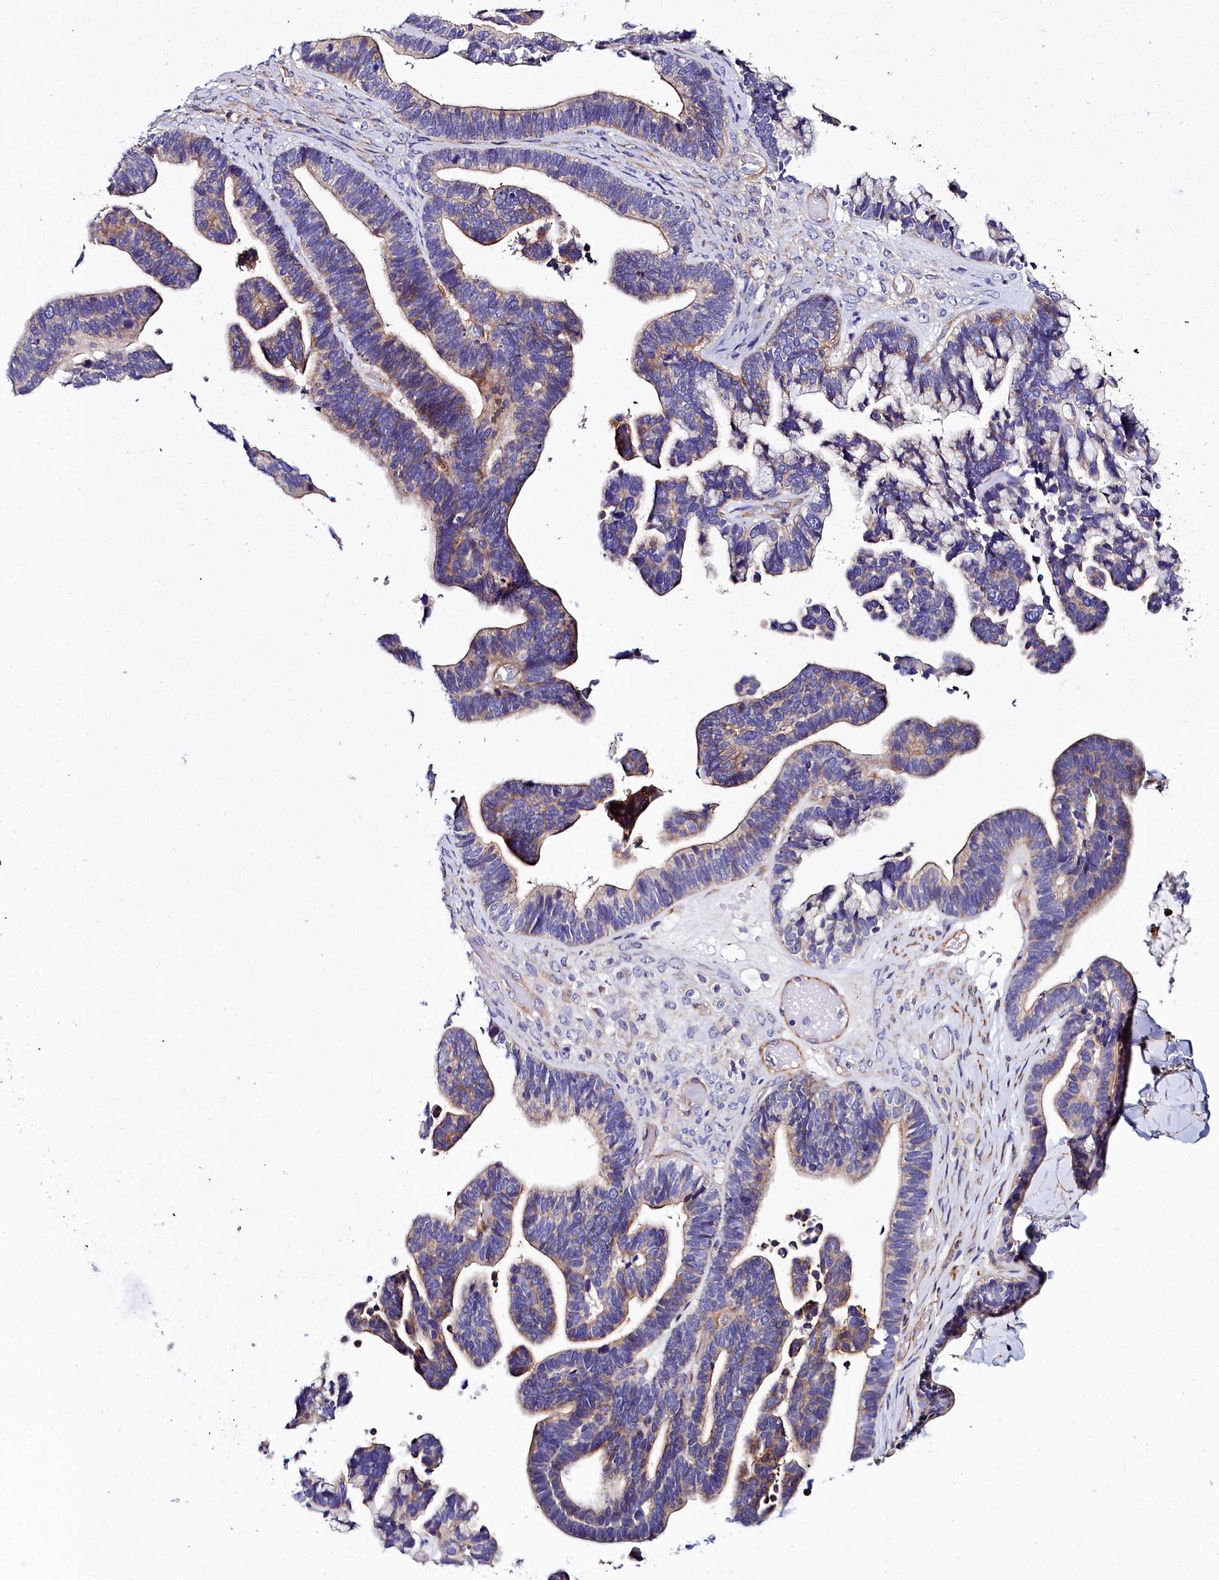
{"staining": {"intensity": "weak", "quantity": "25%-75%", "location": "cytoplasmic/membranous"}, "tissue": "ovarian cancer", "cell_type": "Tumor cells", "image_type": "cancer", "snomed": [{"axis": "morphology", "description": "Cystadenocarcinoma, serous, NOS"}, {"axis": "topography", "description": "Ovary"}], "caption": "This histopathology image exhibits immunohistochemistry staining of ovarian cancer (serous cystadenocarcinoma), with low weak cytoplasmic/membranous positivity in about 25%-75% of tumor cells.", "gene": "FADS3", "patient": {"sex": "female", "age": 56}}